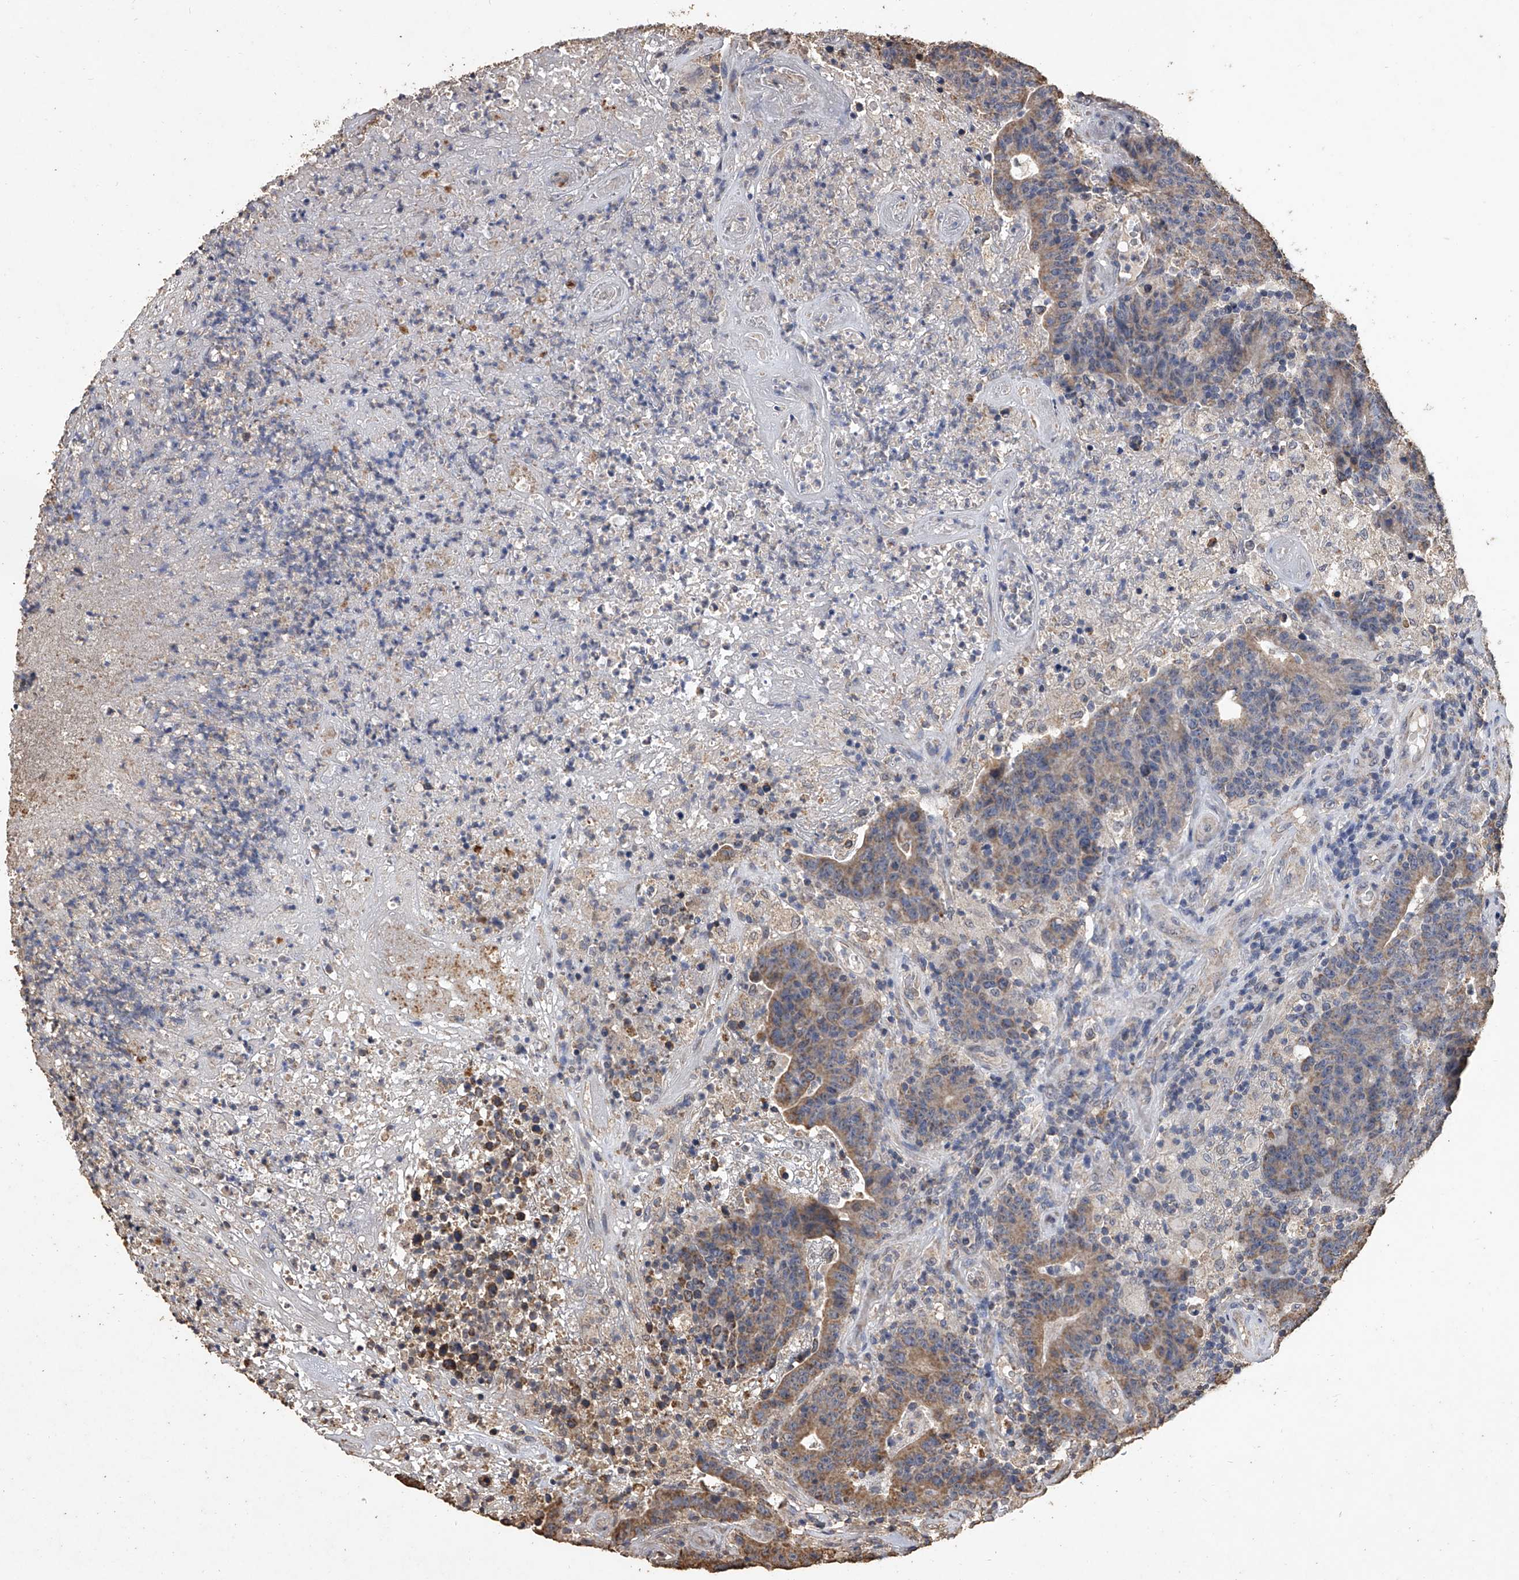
{"staining": {"intensity": "moderate", "quantity": "25%-75%", "location": "cytoplasmic/membranous"}, "tissue": "colorectal cancer", "cell_type": "Tumor cells", "image_type": "cancer", "snomed": [{"axis": "morphology", "description": "Normal tissue, NOS"}, {"axis": "morphology", "description": "Adenocarcinoma, NOS"}, {"axis": "topography", "description": "Colon"}], "caption": "Colorectal adenocarcinoma stained for a protein reveals moderate cytoplasmic/membranous positivity in tumor cells.", "gene": "MRPL28", "patient": {"sex": "female", "age": 75}}